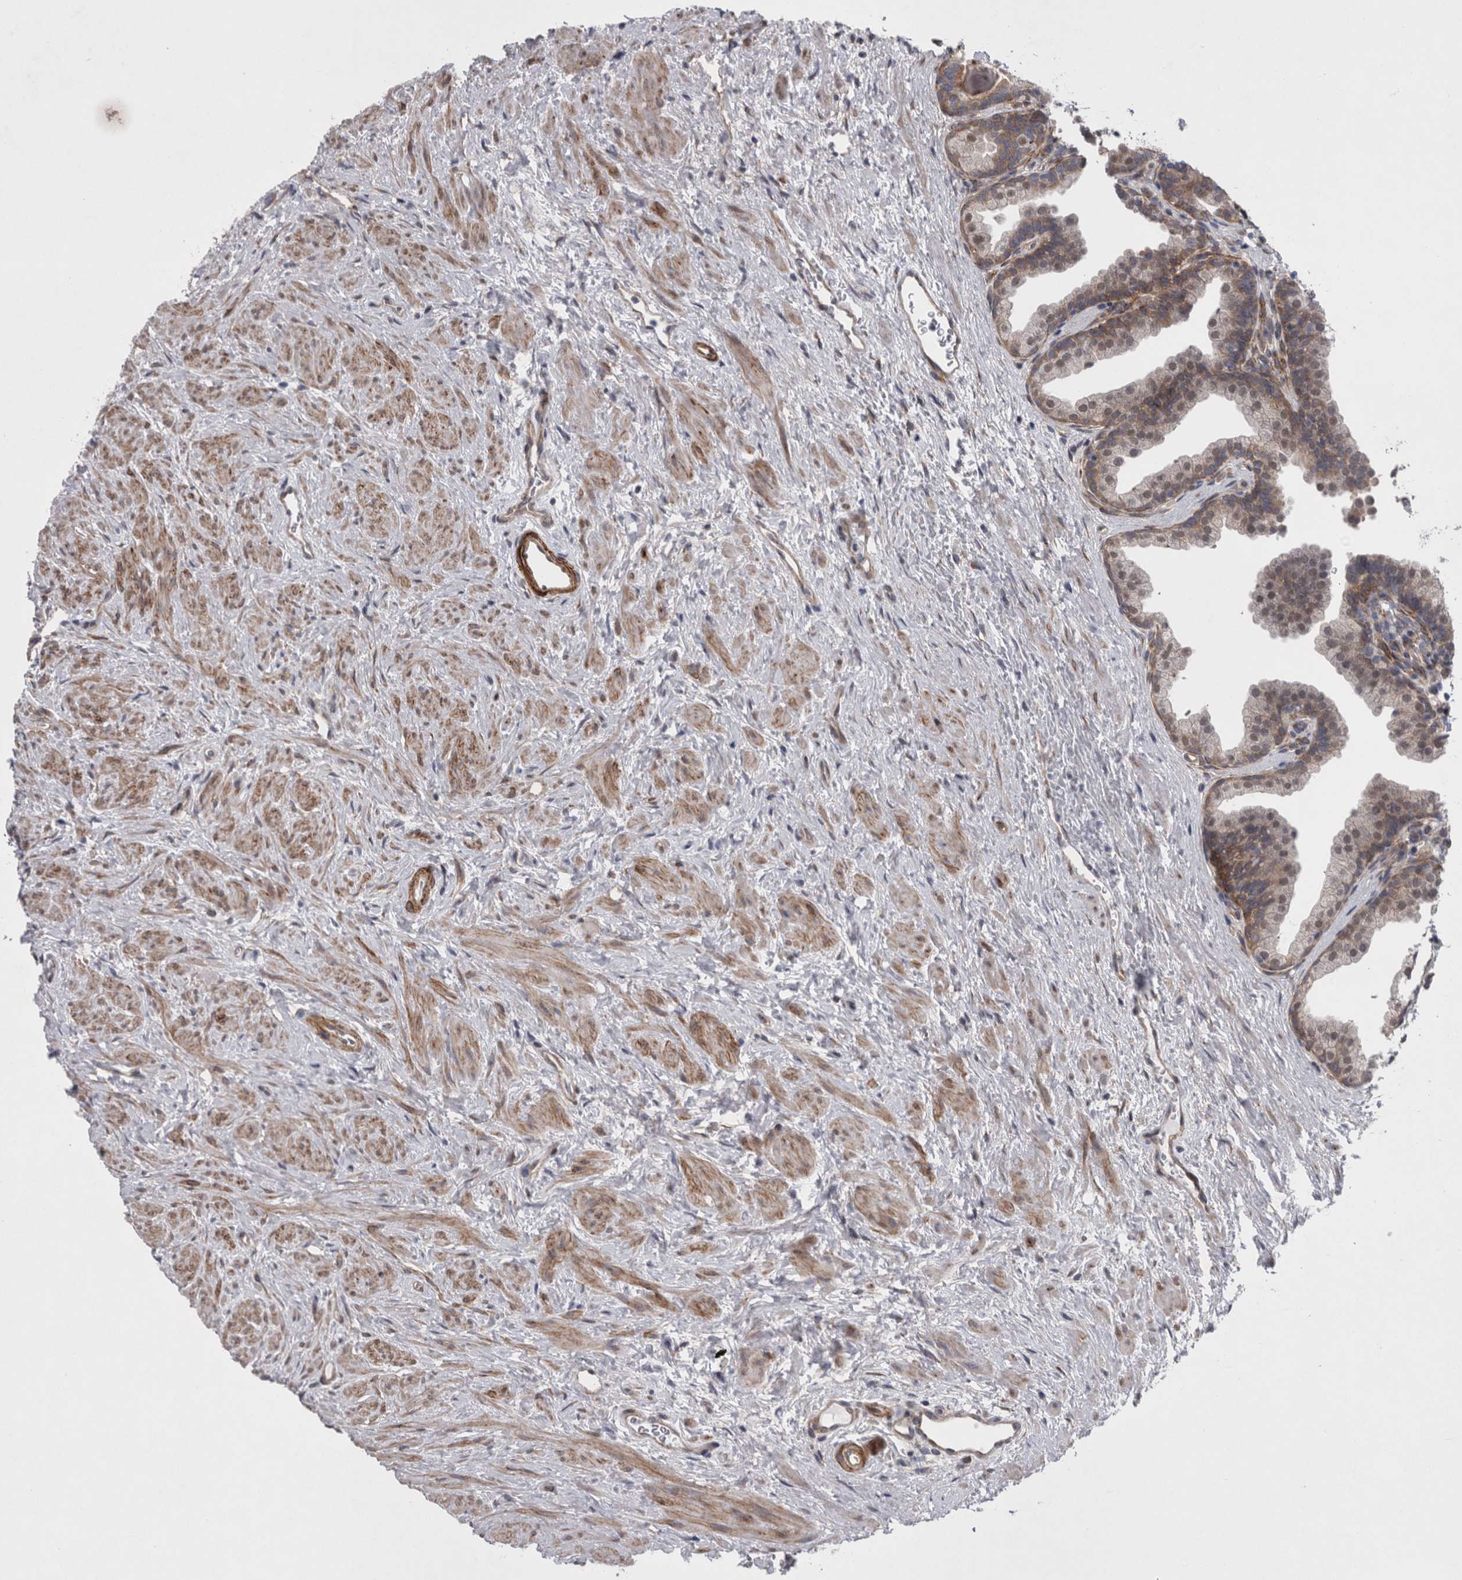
{"staining": {"intensity": "weak", "quantity": "25%-75%", "location": "cytoplasmic/membranous"}, "tissue": "prostate", "cell_type": "Glandular cells", "image_type": "normal", "snomed": [{"axis": "morphology", "description": "Normal tissue, NOS"}, {"axis": "topography", "description": "Prostate"}], "caption": "Protein analysis of unremarkable prostate shows weak cytoplasmic/membranous staining in about 25%-75% of glandular cells. Using DAB (brown) and hematoxylin (blue) stains, captured at high magnification using brightfield microscopy.", "gene": "DDX6", "patient": {"sex": "male", "age": 48}}